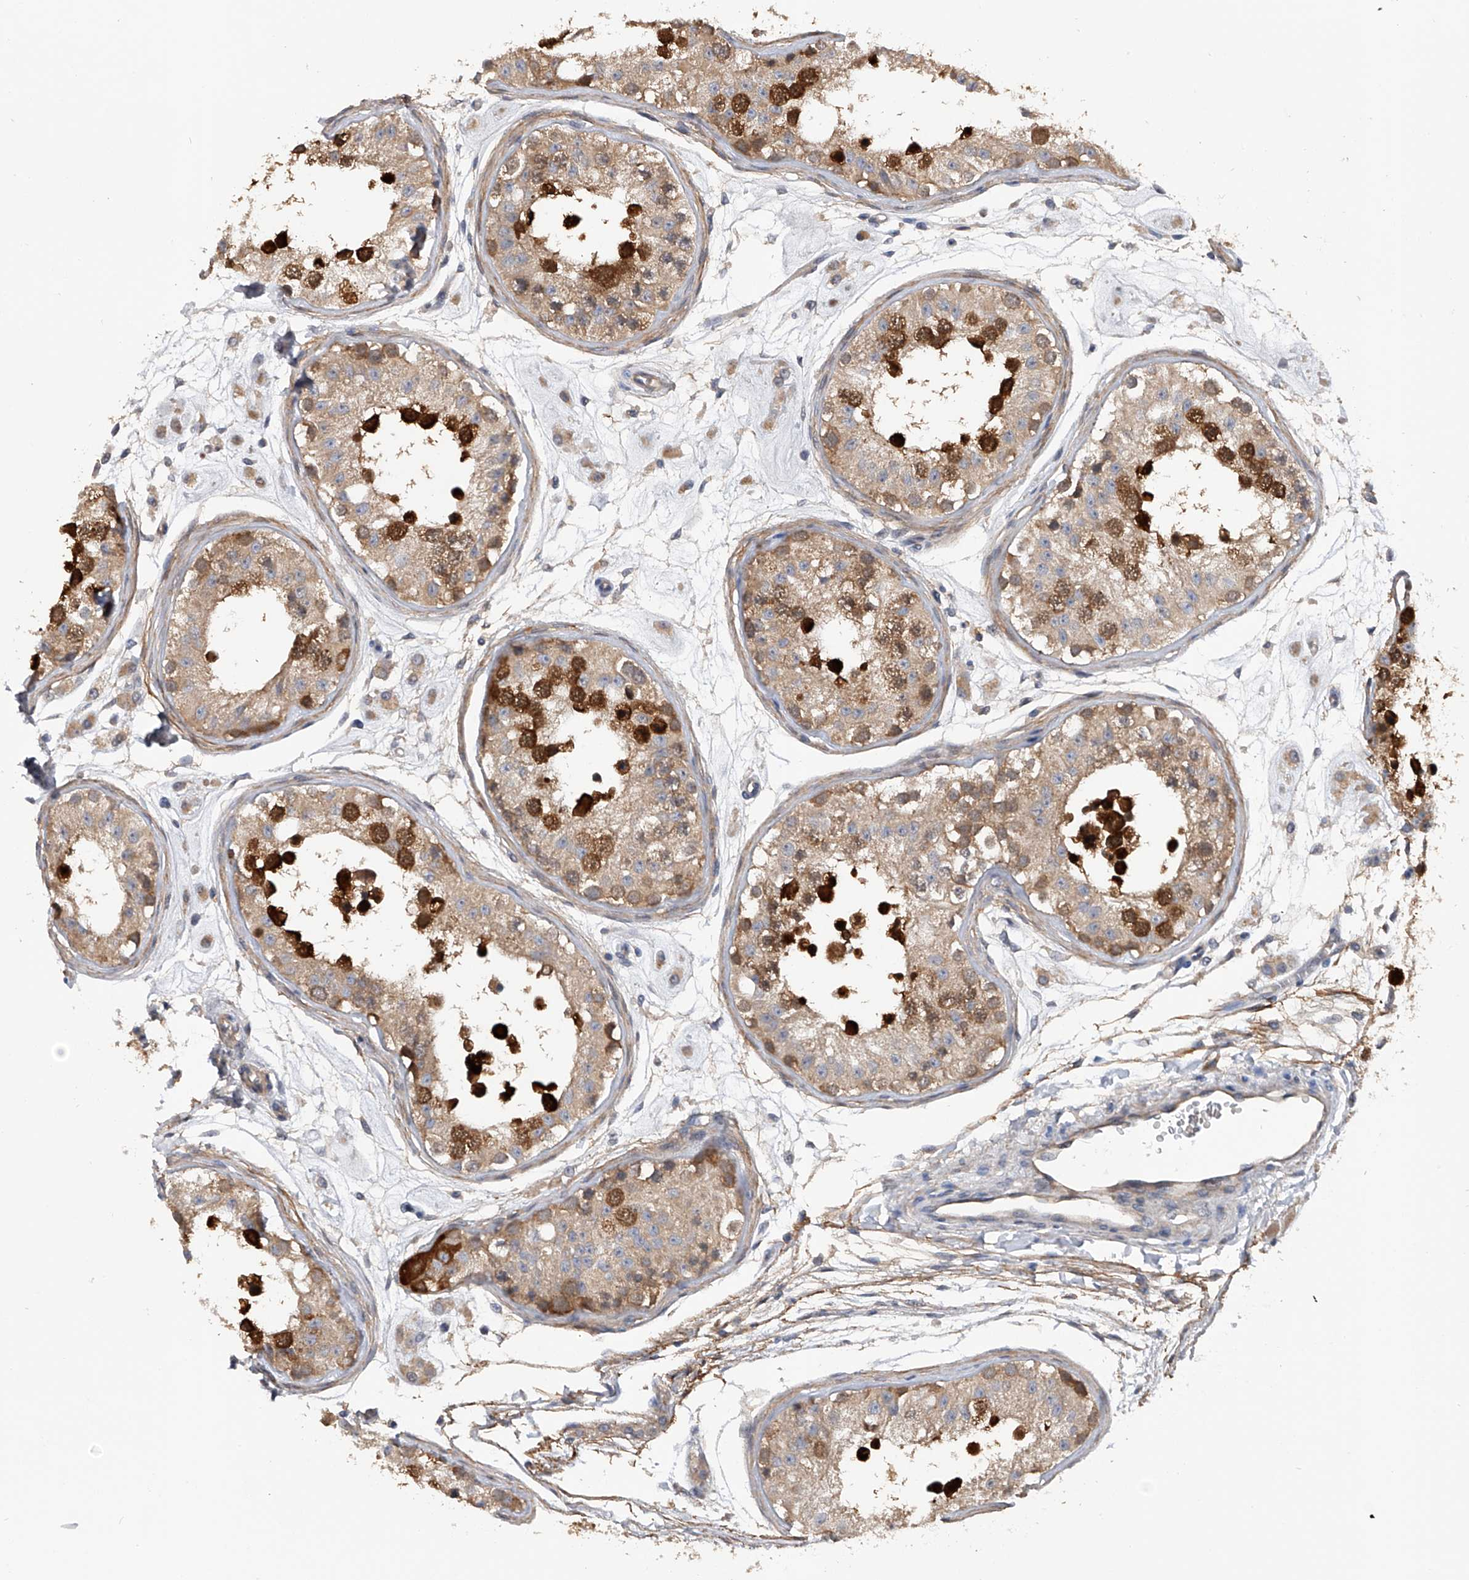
{"staining": {"intensity": "strong", "quantity": "25%-75%", "location": "cytoplasmic/membranous"}, "tissue": "testis", "cell_type": "Cells in seminiferous ducts", "image_type": "normal", "snomed": [{"axis": "morphology", "description": "Normal tissue, NOS"}, {"axis": "morphology", "description": "Adenocarcinoma, metastatic, NOS"}, {"axis": "topography", "description": "Testis"}], "caption": "This micrograph shows immunohistochemistry (IHC) staining of unremarkable testis, with high strong cytoplasmic/membranous positivity in about 25%-75% of cells in seminiferous ducts.", "gene": "CFAP298", "patient": {"sex": "male", "age": 26}}